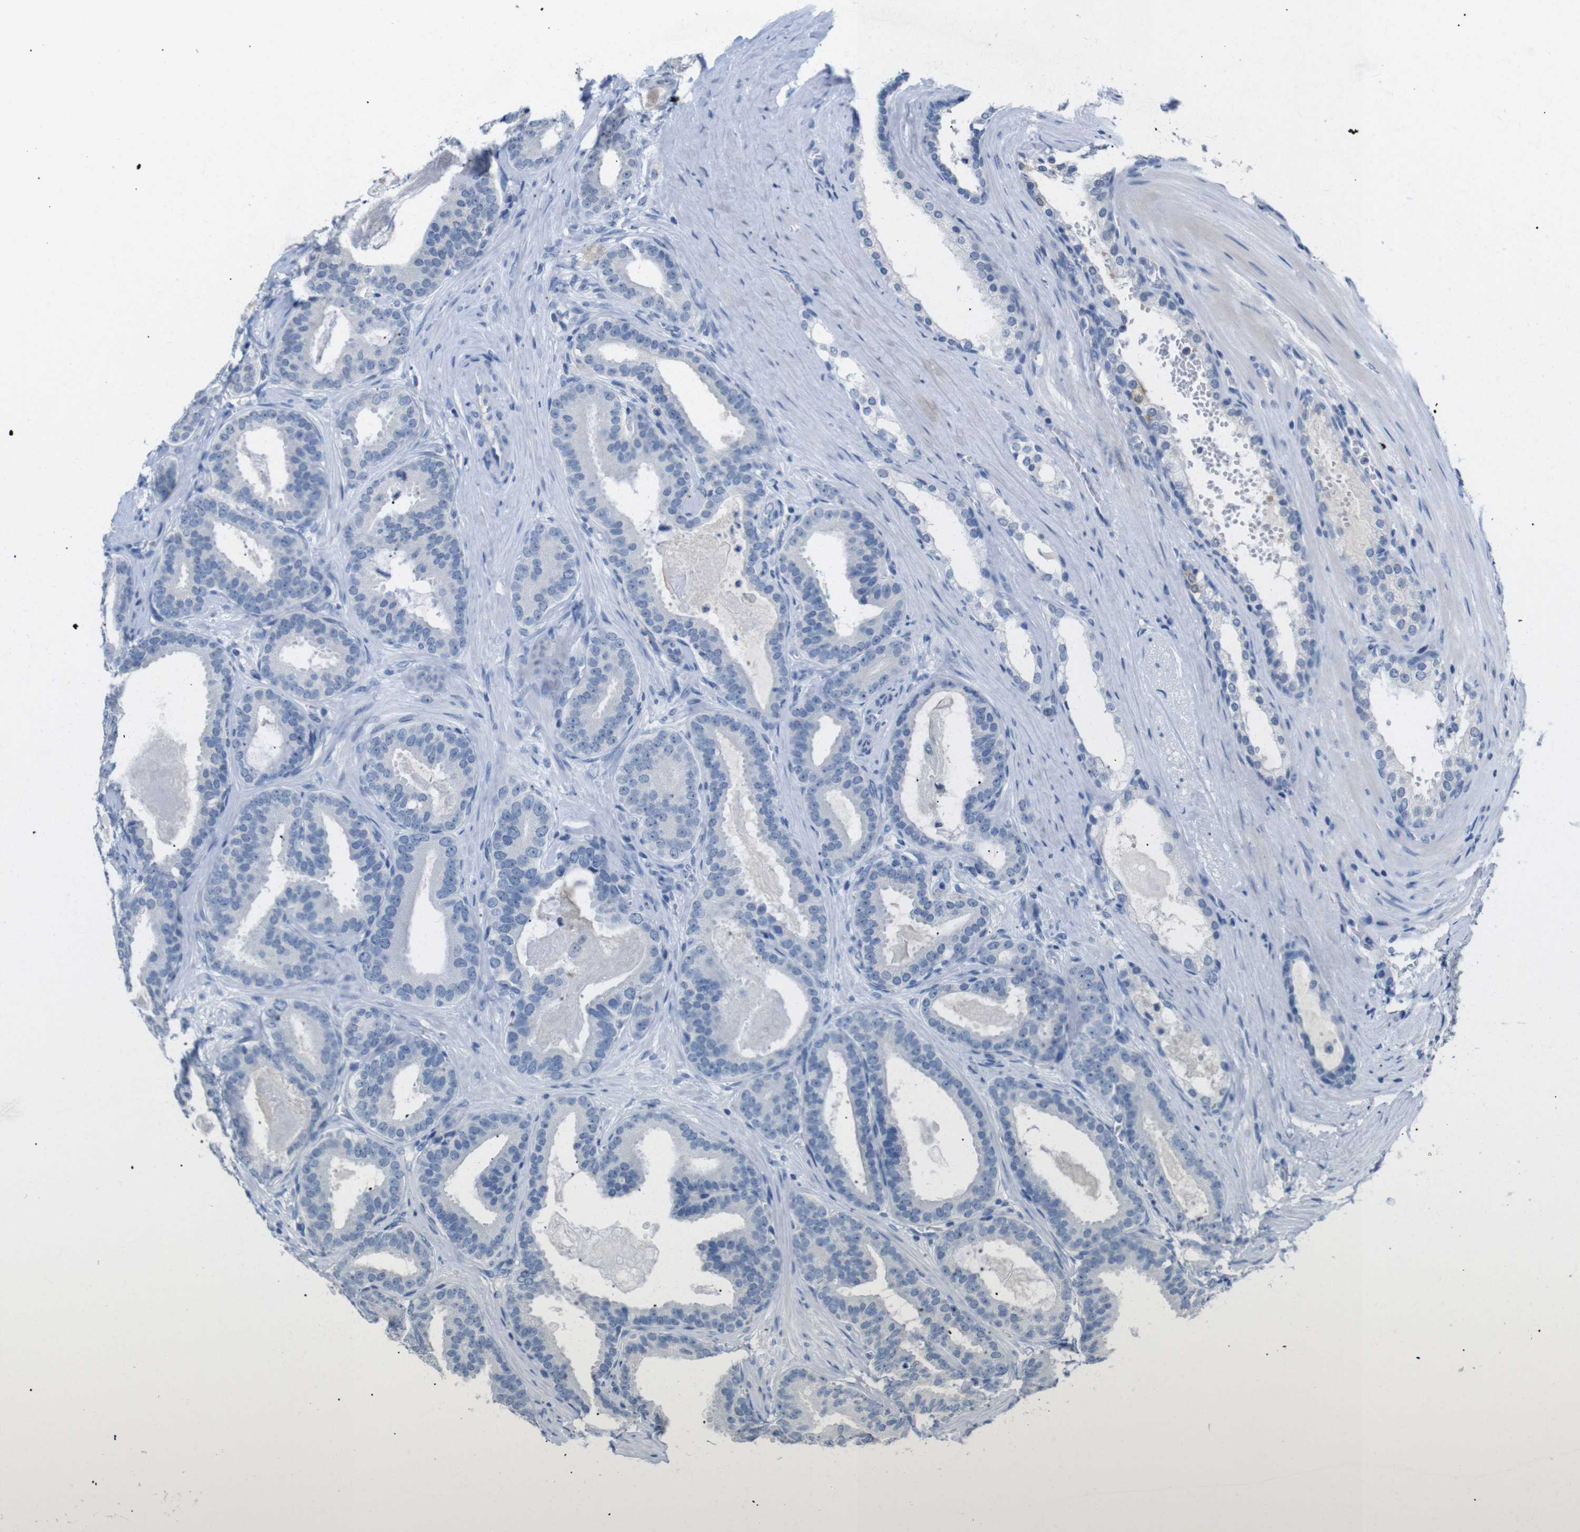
{"staining": {"intensity": "weak", "quantity": "<25%", "location": "cytoplasmic/membranous"}, "tissue": "prostate cancer", "cell_type": "Tumor cells", "image_type": "cancer", "snomed": [{"axis": "morphology", "description": "Adenocarcinoma, High grade"}, {"axis": "topography", "description": "Prostate"}], "caption": "There is no significant expression in tumor cells of high-grade adenocarcinoma (prostate). The staining is performed using DAB brown chromogen with nuclei counter-stained in using hematoxylin.", "gene": "CHRM5", "patient": {"sex": "male", "age": 60}}